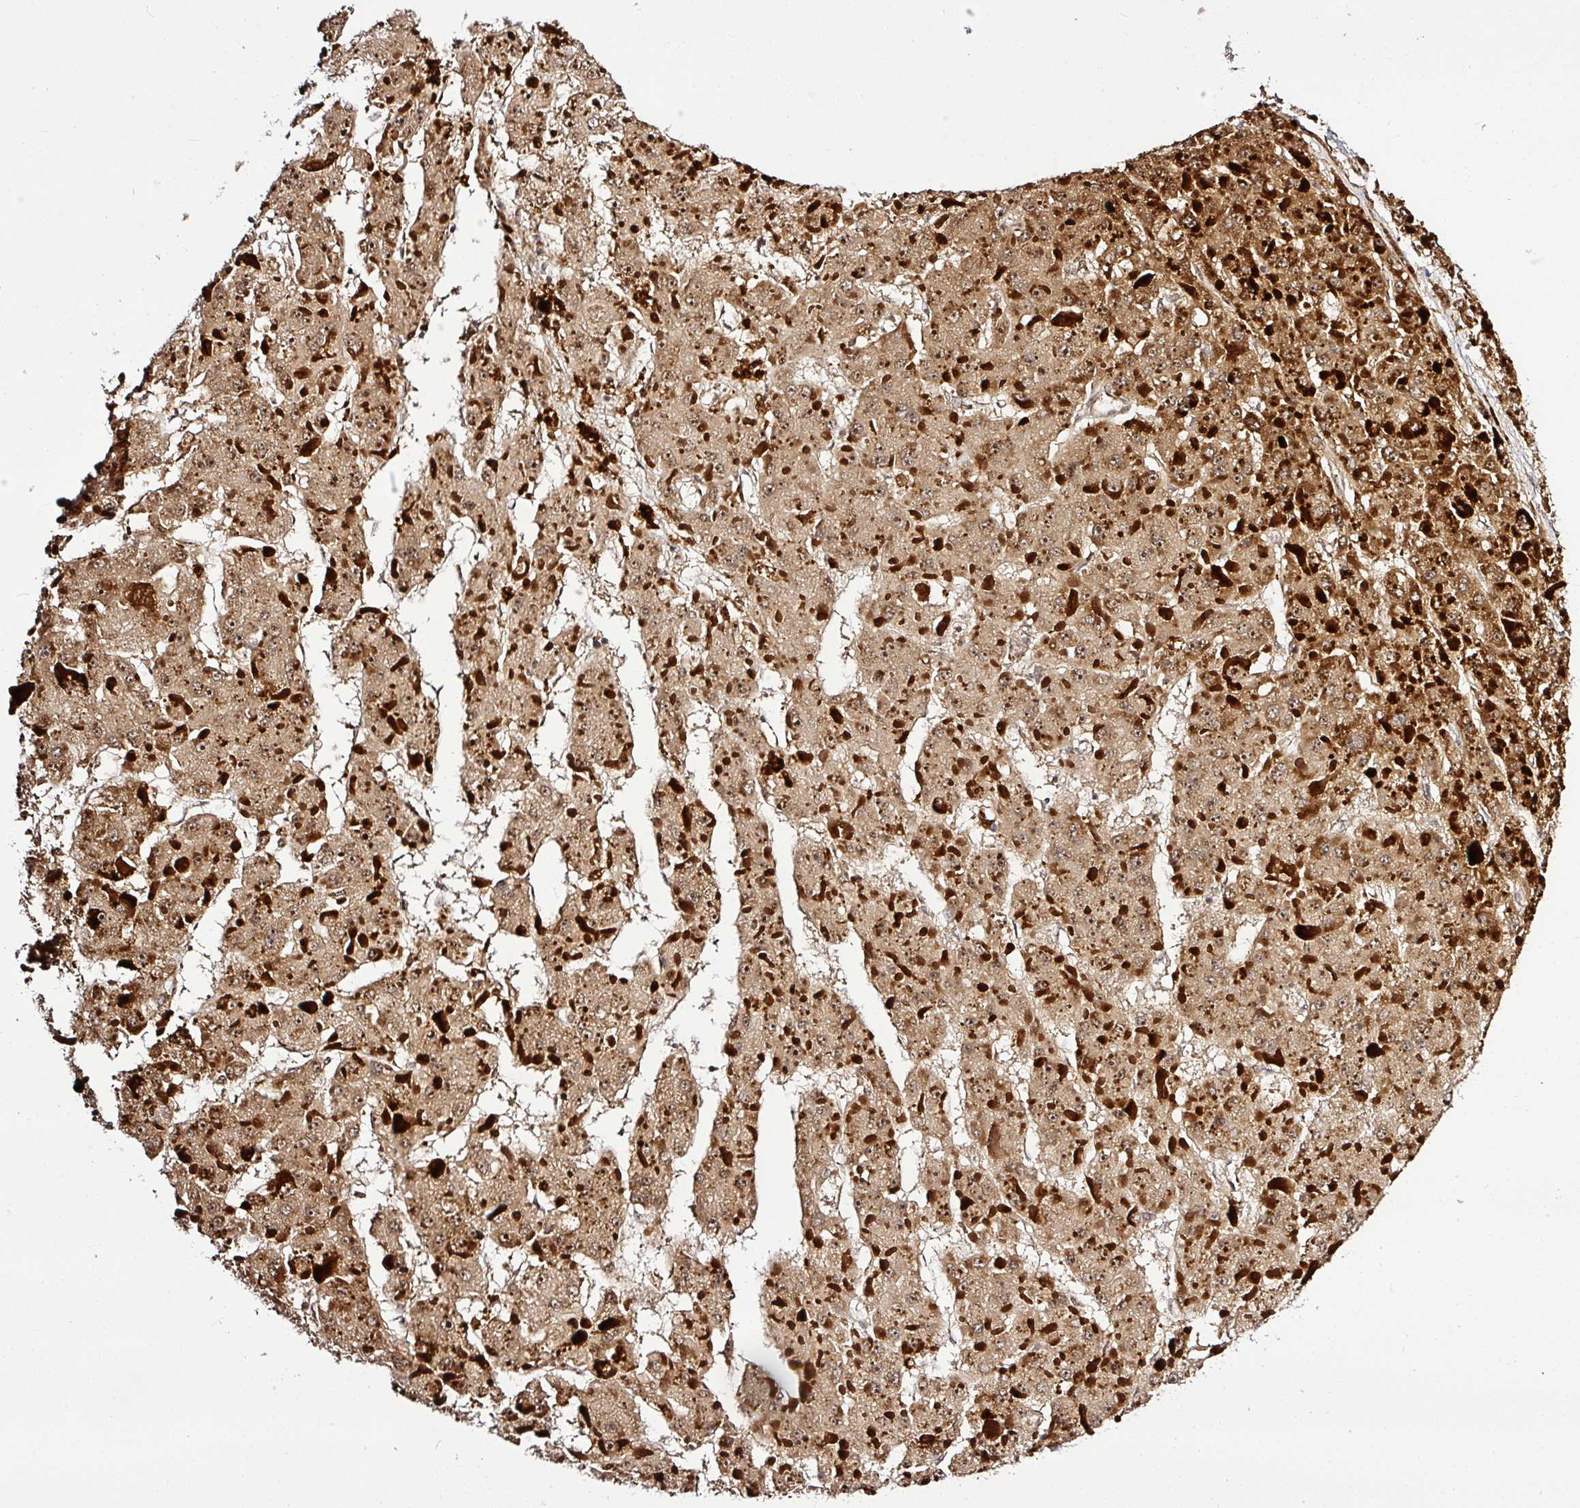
{"staining": {"intensity": "strong", "quantity": ">75%", "location": "cytoplasmic/membranous"}, "tissue": "liver cancer", "cell_type": "Tumor cells", "image_type": "cancer", "snomed": [{"axis": "morphology", "description": "Carcinoma, Hepatocellular, NOS"}, {"axis": "topography", "description": "Liver"}], "caption": "Strong cytoplasmic/membranous staining for a protein is appreciated in approximately >75% of tumor cells of hepatocellular carcinoma (liver) using immunohistochemistry (IHC).", "gene": "FAM153A", "patient": {"sex": "female", "age": 73}}